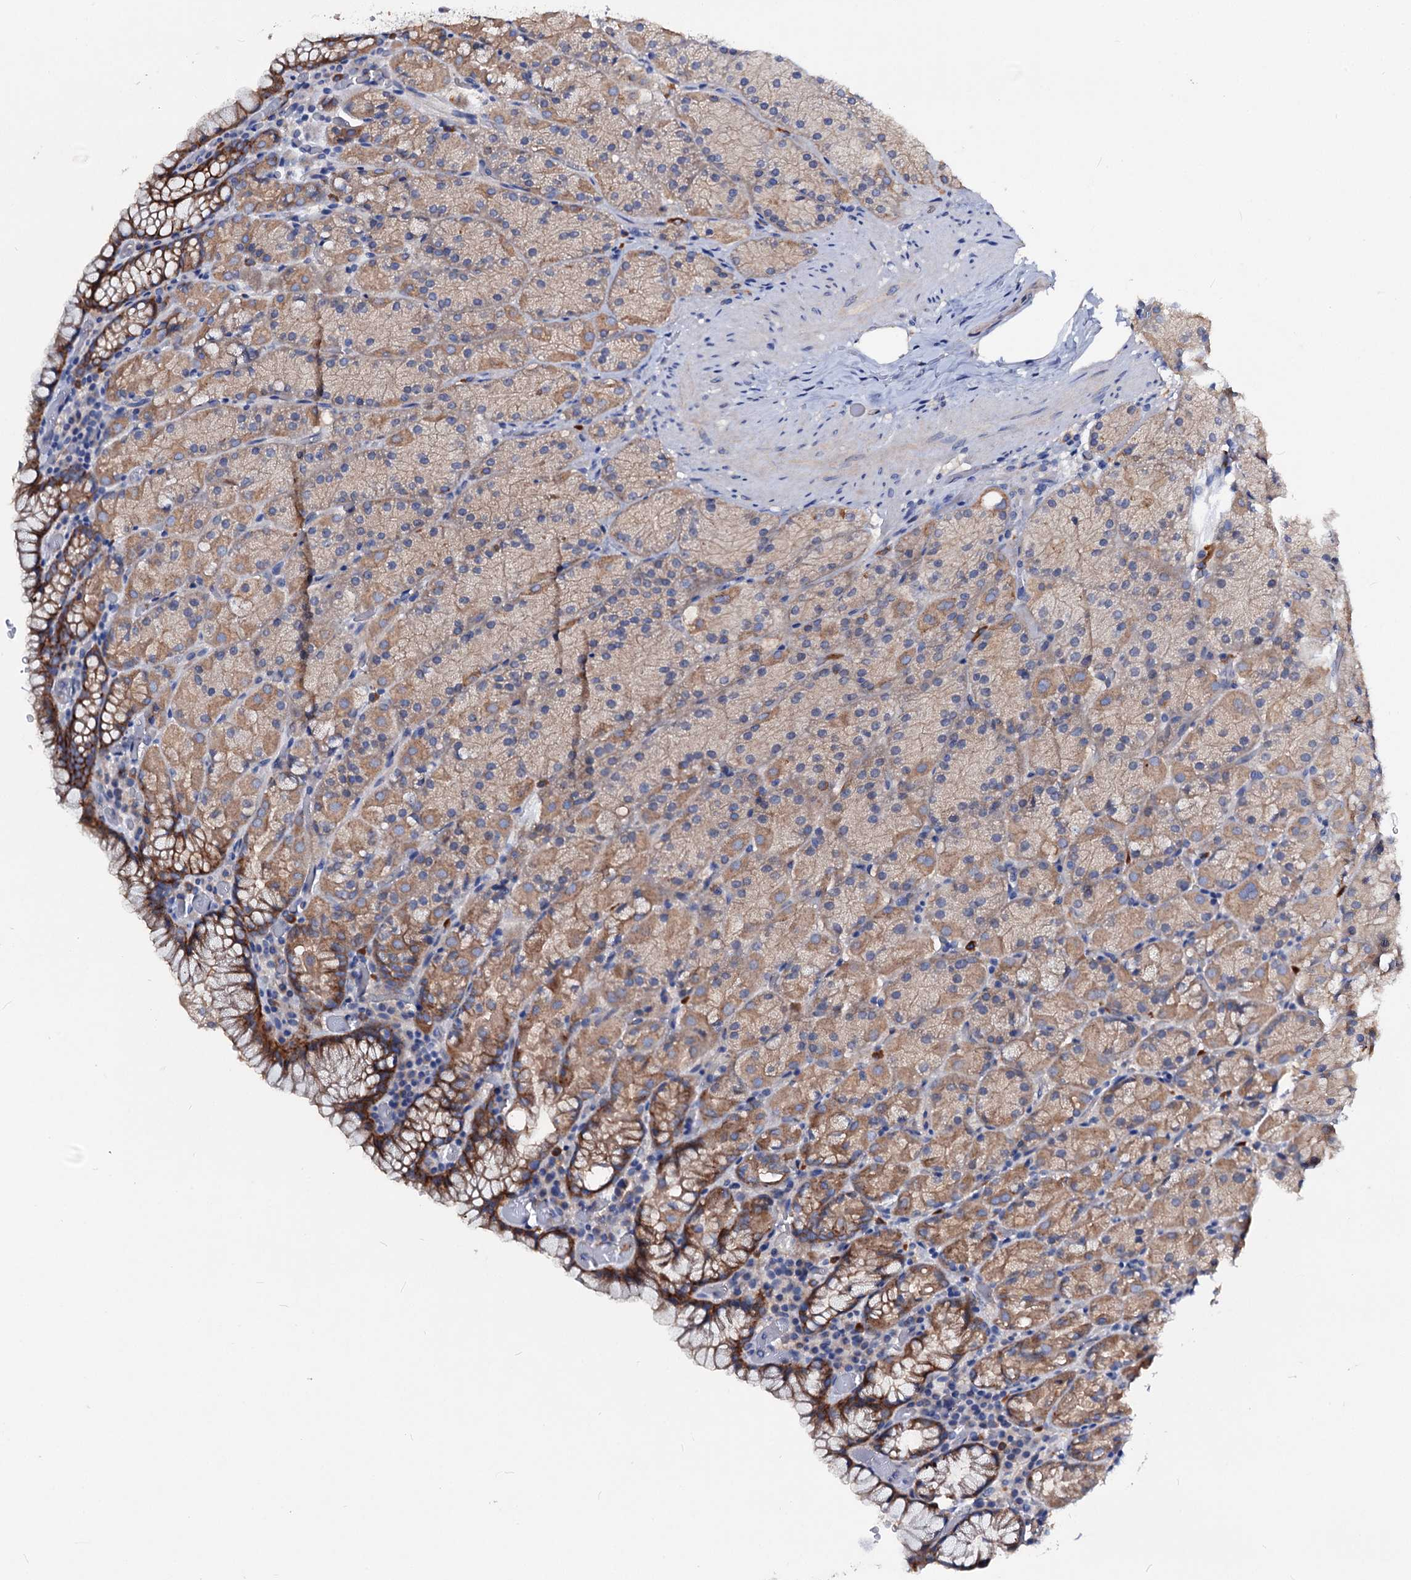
{"staining": {"intensity": "moderate", "quantity": ">75%", "location": "cytoplasmic/membranous"}, "tissue": "stomach", "cell_type": "Glandular cells", "image_type": "normal", "snomed": [{"axis": "morphology", "description": "Normal tissue, NOS"}, {"axis": "topography", "description": "Stomach, upper"}, {"axis": "topography", "description": "Stomach, lower"}], "caption": "A brown stain highlights moderate cytoplasmic/membranous expression of a protein in glandular cells of unremarkable human stomach.", "gene": "ACY3", "patient": {"sex": "male", "age": 80}}